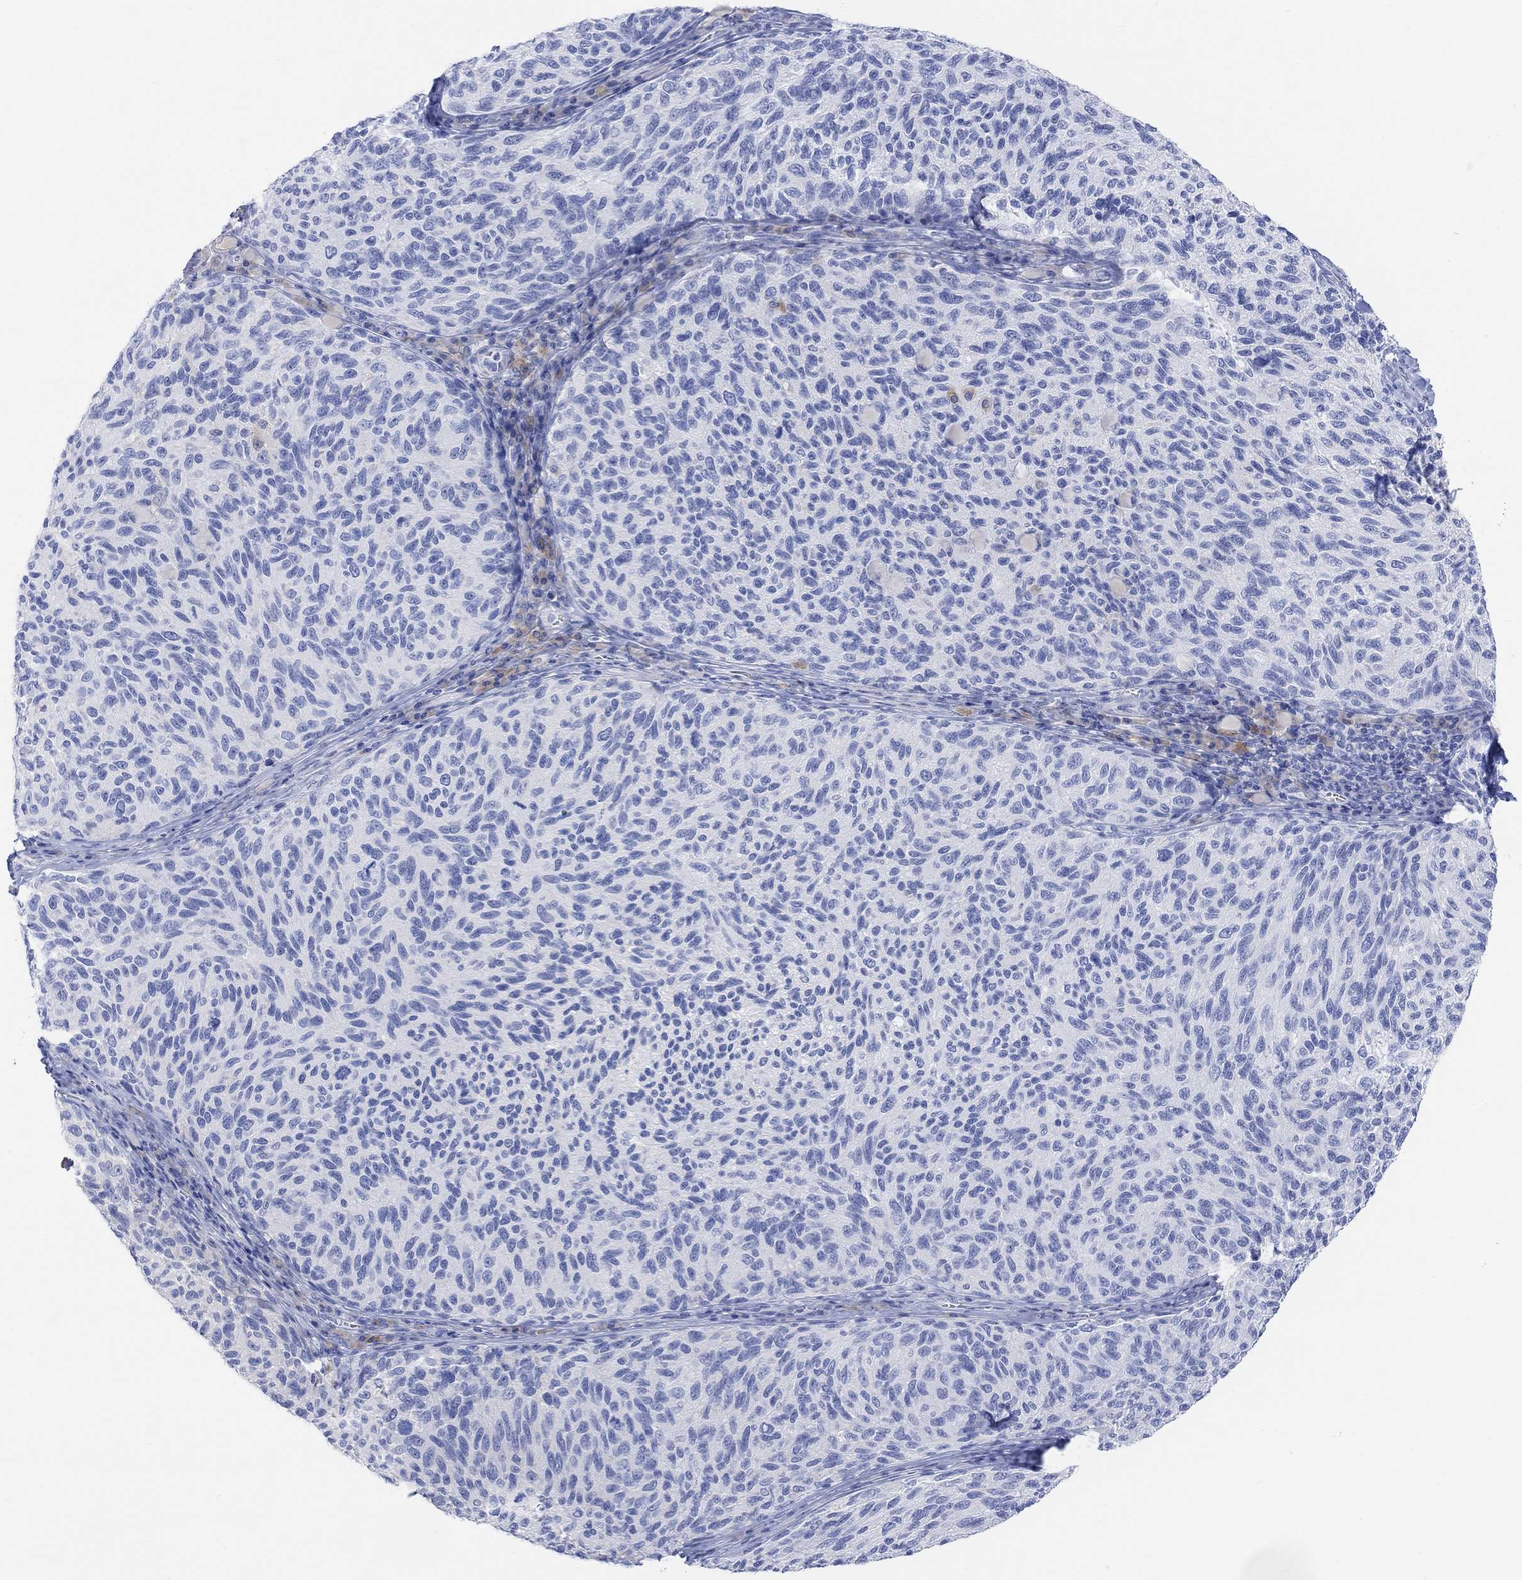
{"staining": {"intensity": "negative", "quantity": "none", "location": "none"}, "tissue": "melanoma", "cell_type": "Tumor cells", "image_type": "cancer", "snomed": [{"axis": "morphology", "description": "Malignant melanoma, NOS"}, {"axis": "topography", "description": "Skin"}], "caption": "A high-resolution histopathology image shows immunohistochemistry staining of melanoma, which demonstrates no significant positivity in tumor cells.", "gene": "GNG13", "patient": {"sex": "female", "age": 73}}